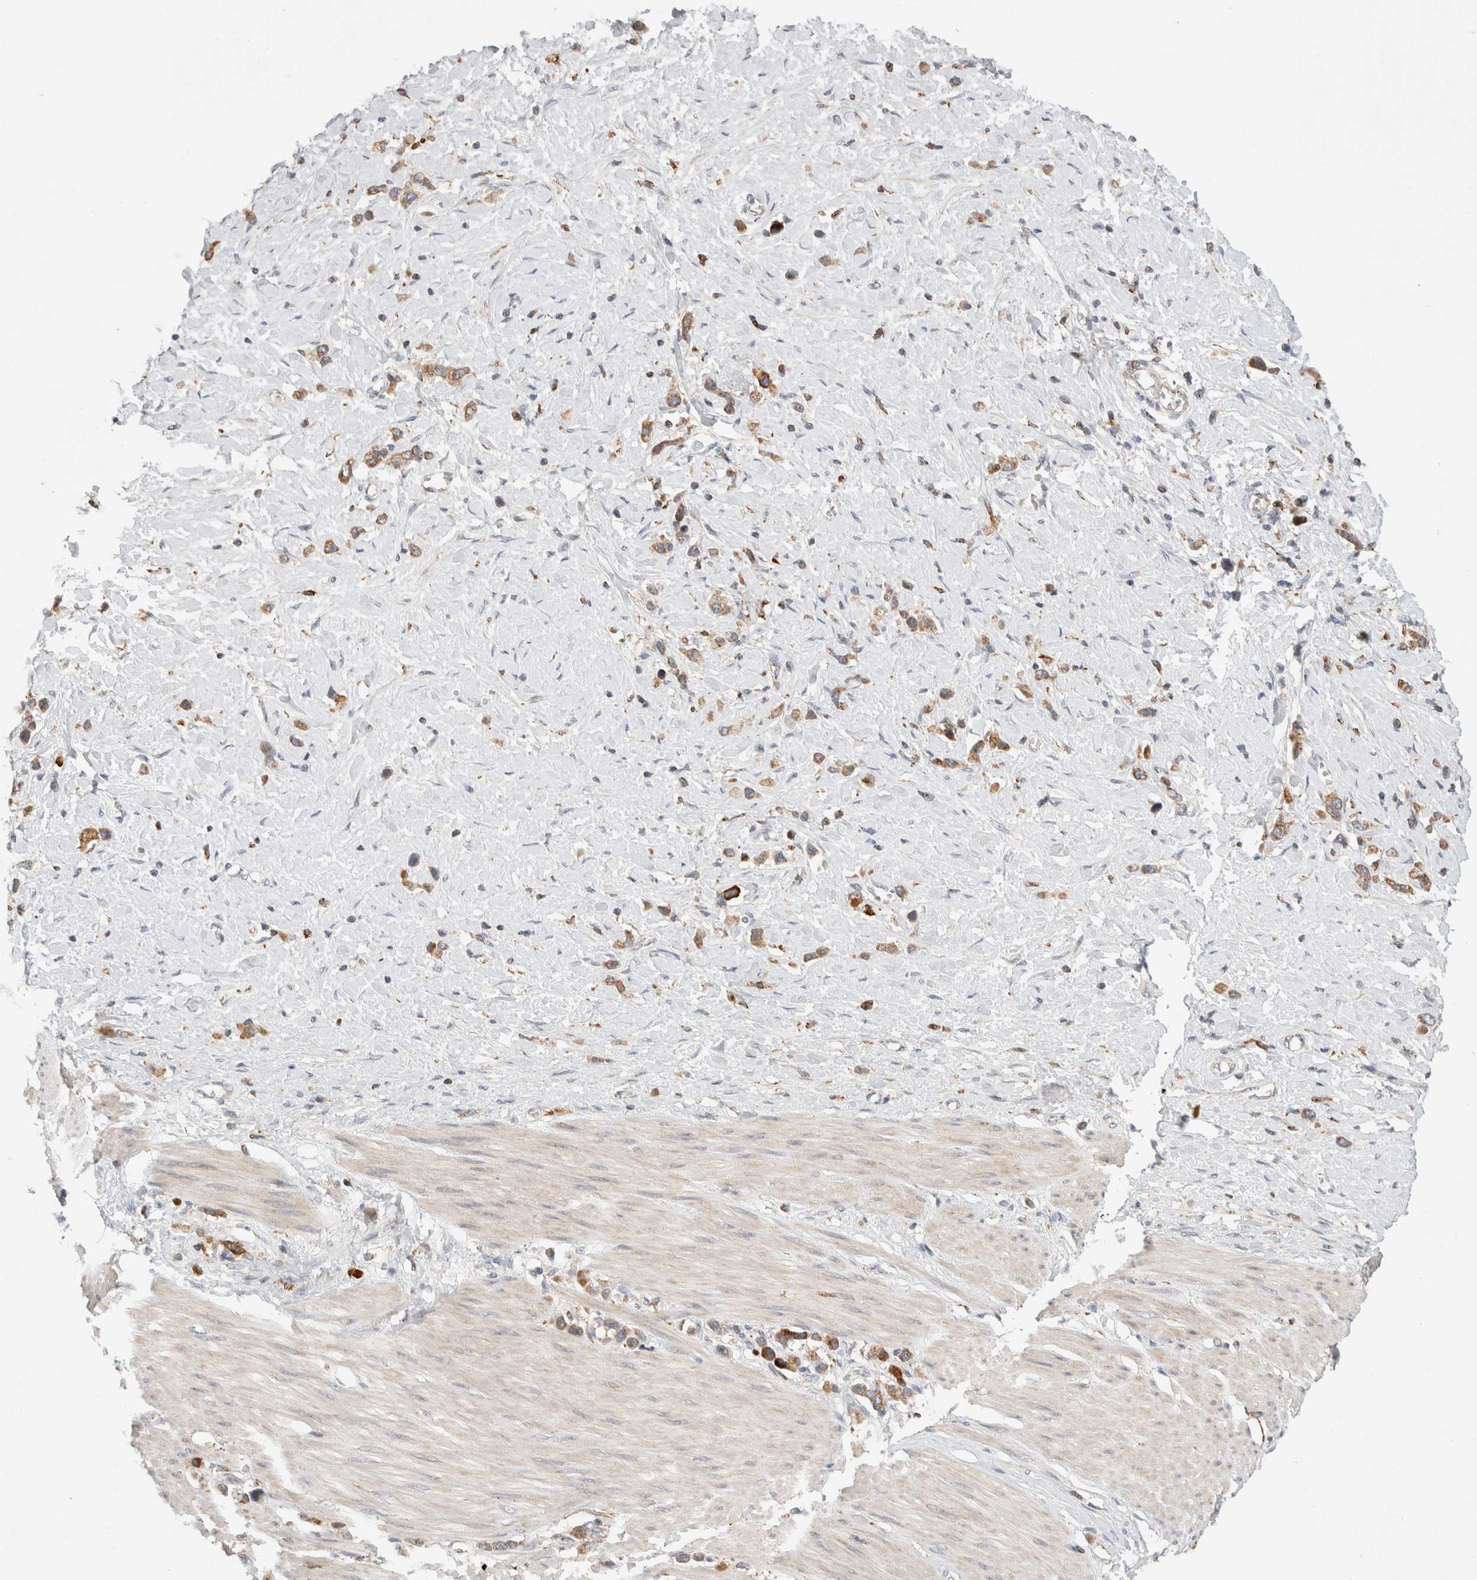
{"staining": {"intensity": "moderate", "quantity": ">75%", "location": "cytoplasmic/membranous"}, "tissue": "stomach cancer", "cell_type": "Tumor cells", "image_type": "cancer", "snomed": [{"axis": "morphology", "description": "Adenocarcinoma, NOS"}, {"axis": "topography", "description": "Stomach"}], "caption": "DAB (3,3'-diaminobenzidine) immunohistochemical staining of adenocarcinoma (stomach) exhibits moderate cytoplasmic/membranous protein staining in approximately >75% of tumor cells. (DAB (3,3'-diaminobenzidine) = brown stain, brightfield microscopy at high magnification).", "gene": "HROB", "patient": {"sex": "female", "age": 65}}